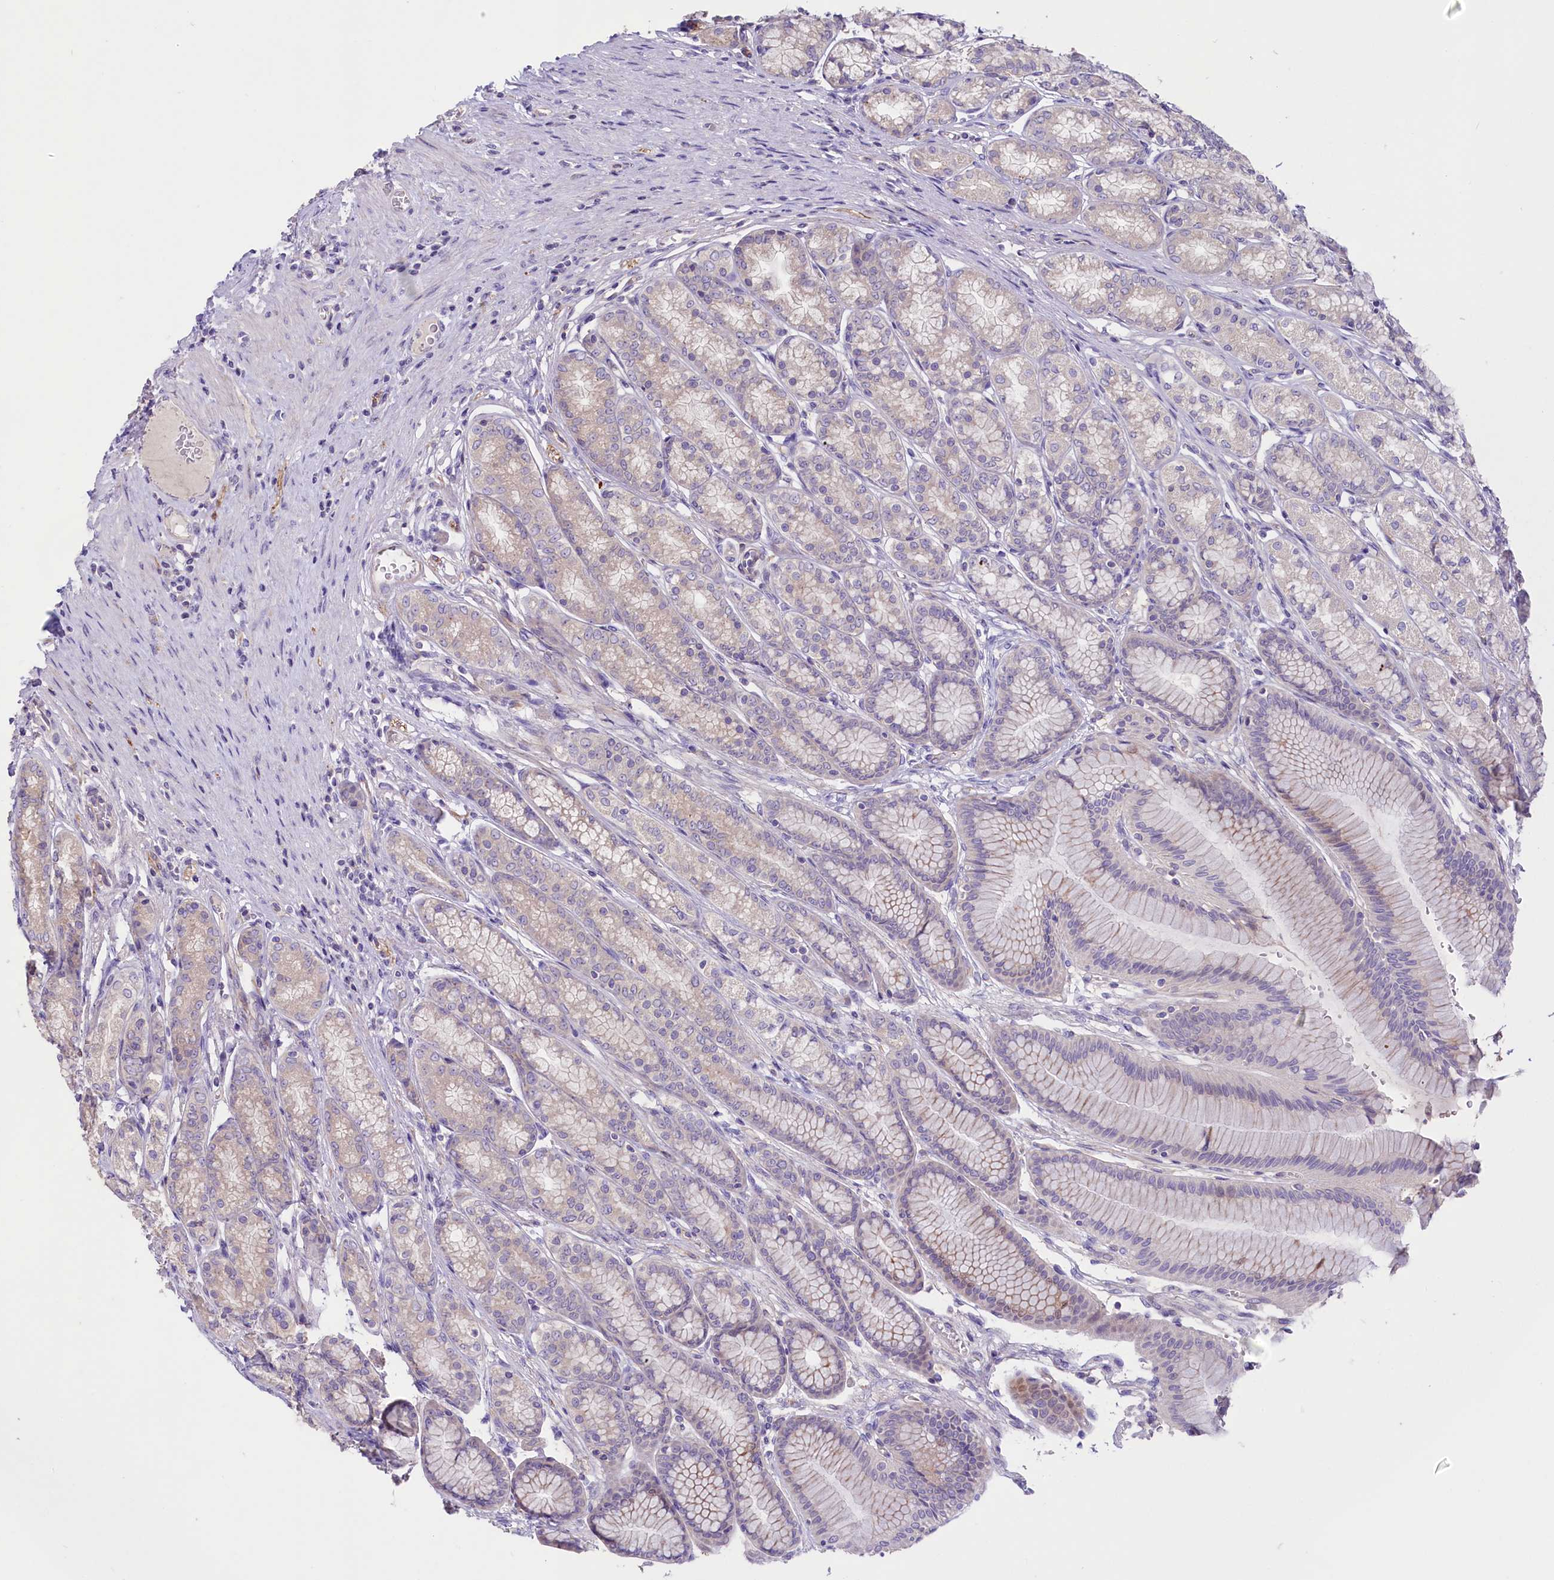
{"staining": {"intensity": "moderate", "quantity": "25%-75%", "location": "cytoplasmic/membranous"}, "tissue": "stomach", "cell_type": "Glandular cells", "image_type": "normal", "snomed": [{"axis": "morphology", "description": "Normal tissue, NOS"}, {"axis": "morphology", "description": "Adenocarcinoma, NOS"}, {"axis": "morphology", "description": "Adenocarcinoma, High grade"}, {"axis": "topography", "description": "Stomach, upper"}, {"axis": "topography", "description": "Stomach"}], "caption": "A histopathology image of human stomach stained for a protein exhibits moderate cytoplasmic/membranous brown staining in glandular cells. (Stains: DAB (3,3'-diaminobenzidine) in brown, nuclei in blue, Microscopy: brightfield microscopy at high magnification).", "gene": "CD99L2", "patient": {"sex": "female", "age": 65}}